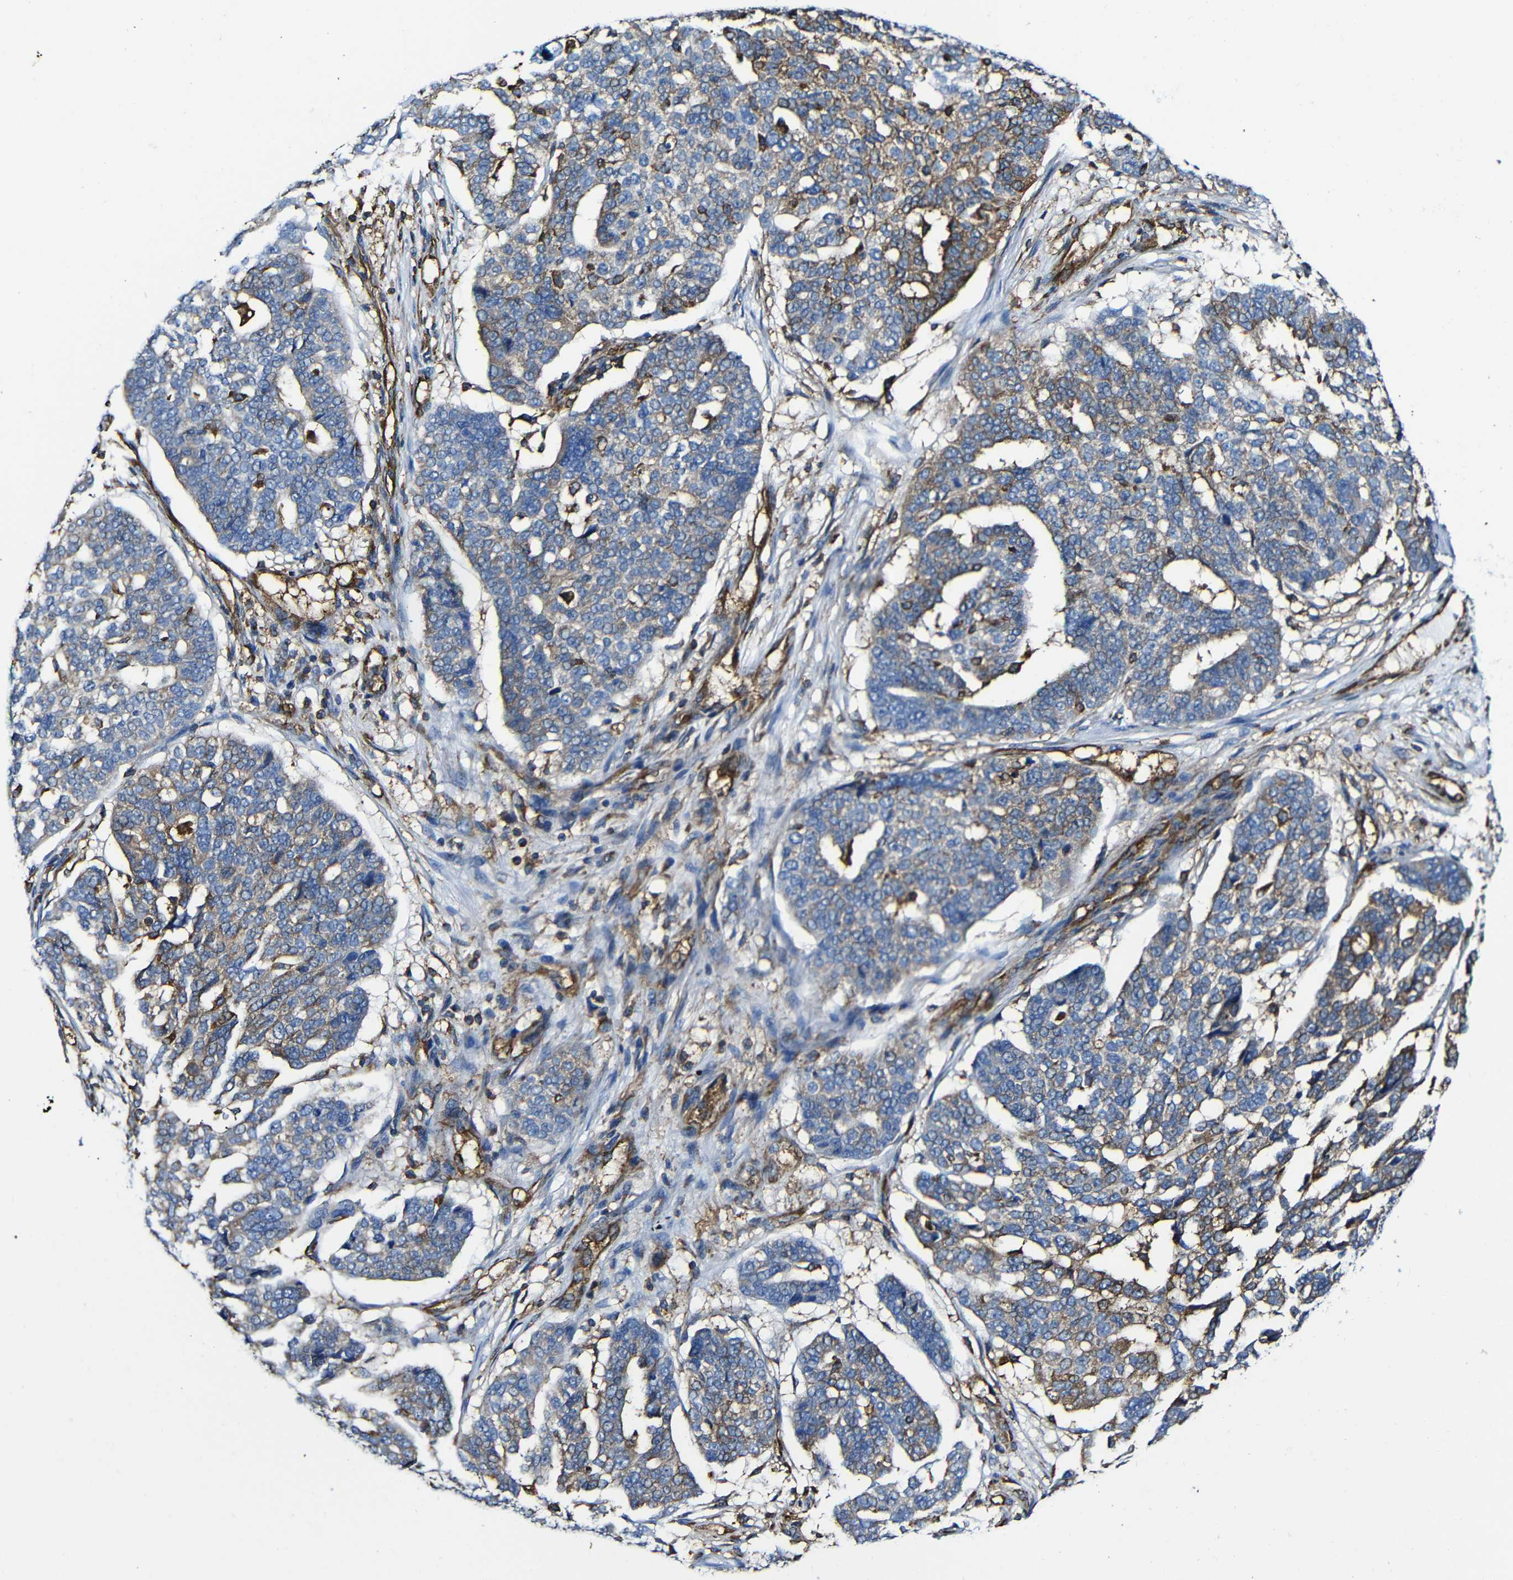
{"staining": {"intensity": "moderate", "quantity": "25%-75%", "location": "cytoplasmic/membranous"}, "tissue": "ovarian cancer", "cell_type": "Tumor cells", "image_type": "cancer", "snomed": [{"axis": "morphology", "description": "Cystadenocarcinoma, serous, NOS"}, {"axis": "topography", "description": "Ovary"}], "caption": "Protein expression analysis of ovarian cancer exhibits moderate cytoplasmic/membranous expression in about 25%-75% of tumor cells.", "gene": "MSN", "patient": {"sex": "female", "age": 59}}